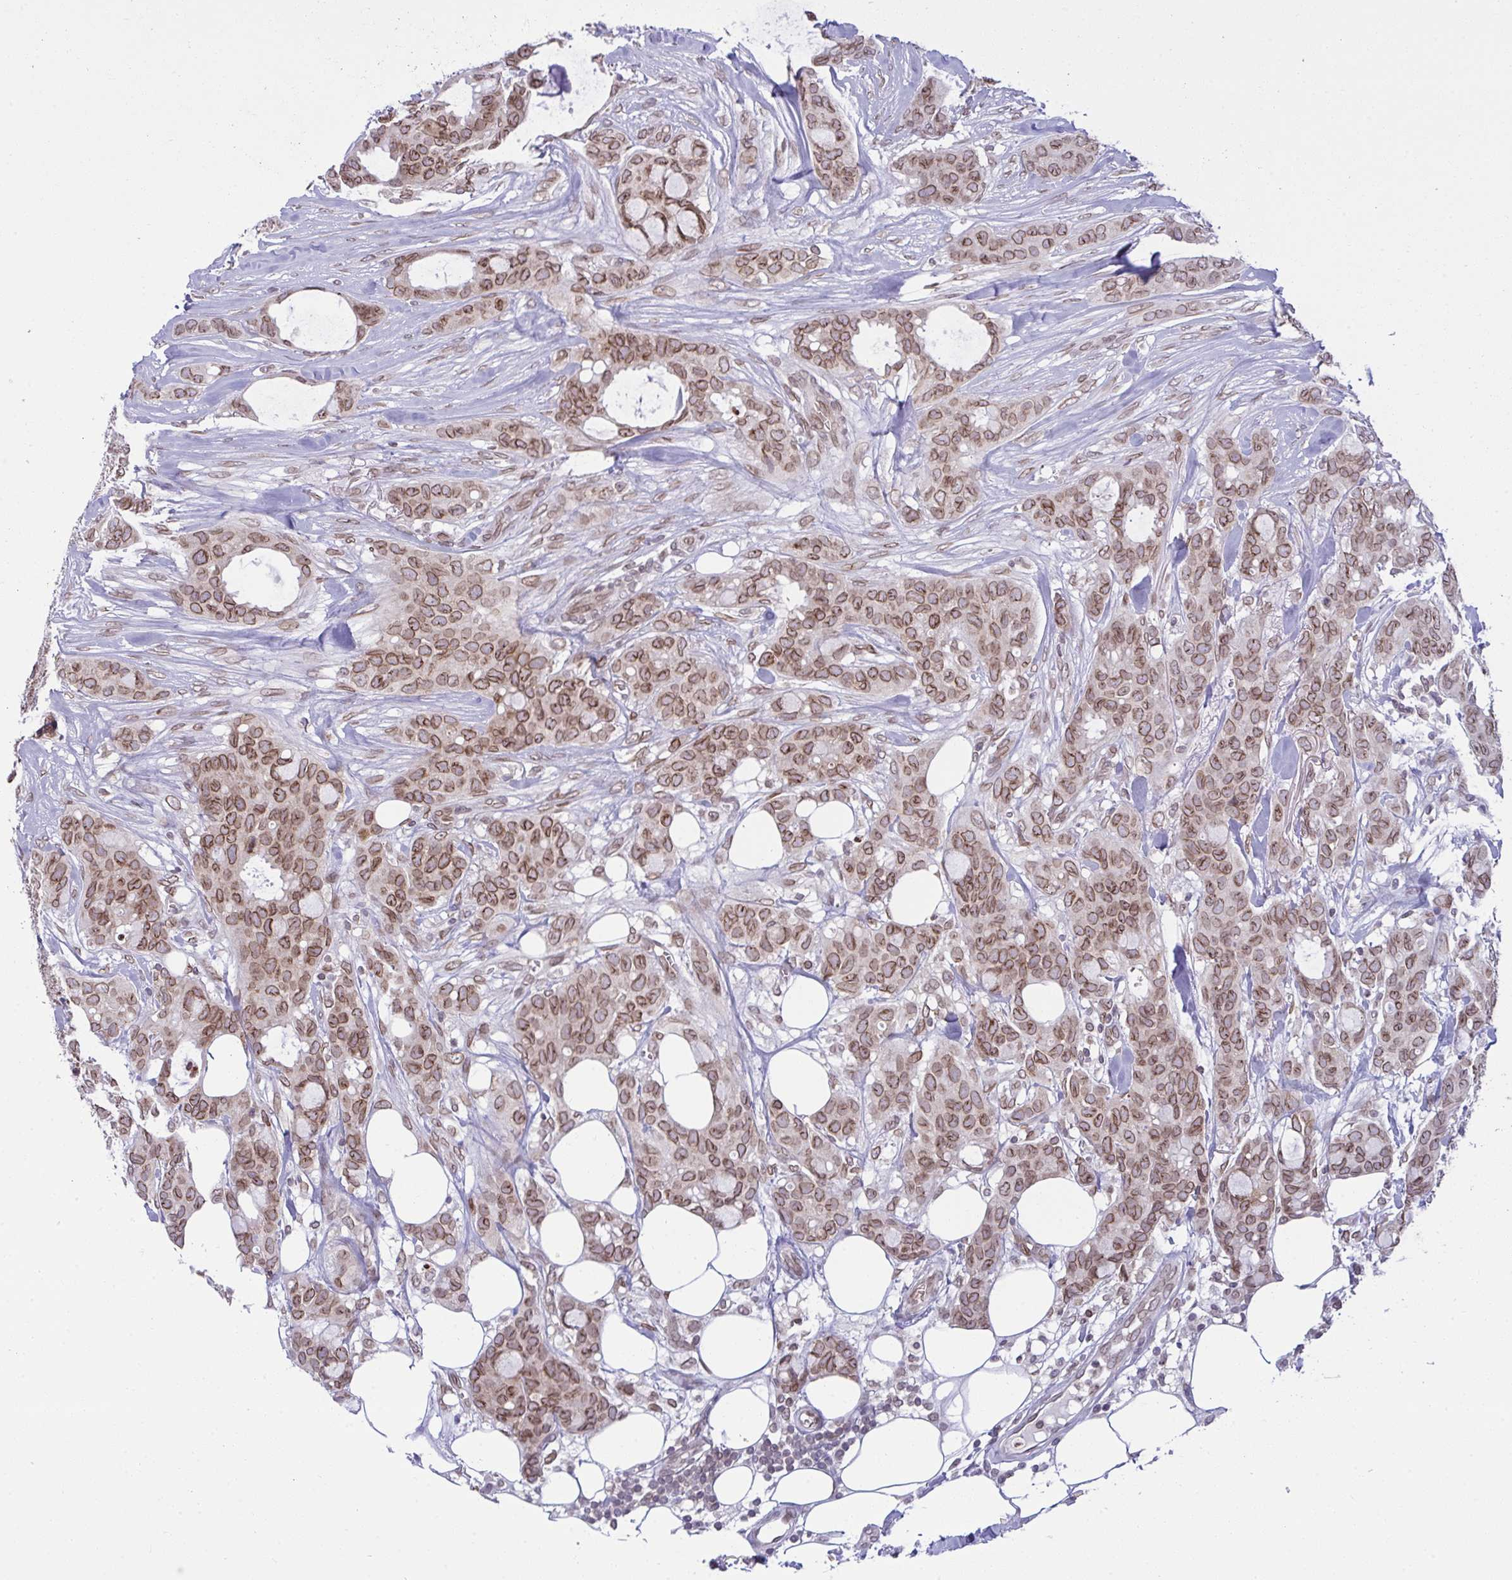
{"staining": {"intensity": "moderate", "quantity": "25%-75%", "location": "cytoplasmic/membranous,nuclear"}, "tissue": "breast cancer", "cell_type": "Tumor cells", "image_type": "cancer", "snomed": [{"axis": "morphology", "description": "Duct carcinoma"}, {"axis": "topography", "description": "Breast"}], "caption": "This histopathology image demonstrates immunohistochemistry (IHC) staining of breast cancer (intraductal carcinoma), with medium moderate cytoplasmic/membranous and nuclear staining in approximately 25%-75% of tumor cells.", "gene": "RANBP2", "patient": {"sex": "female", "age": 84}}